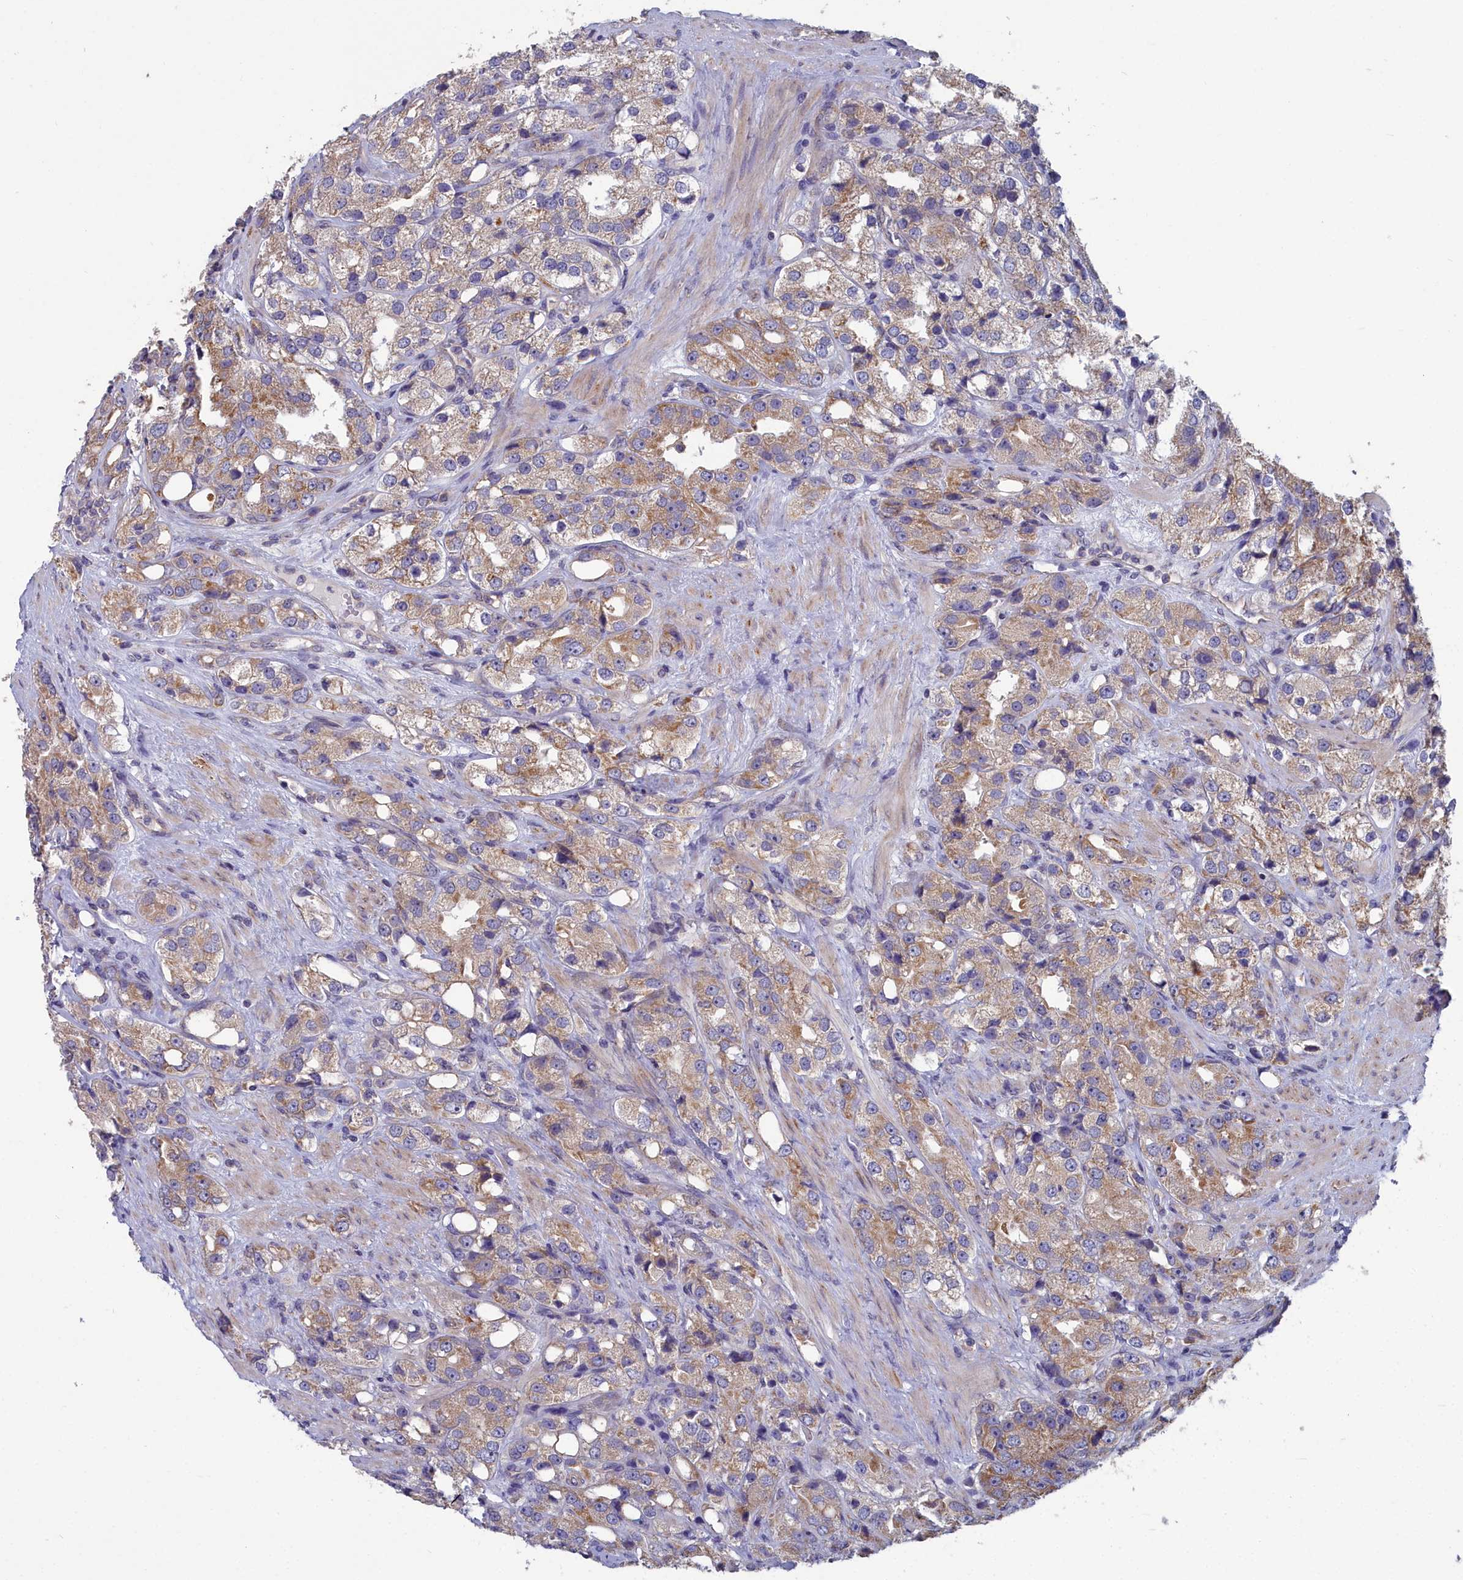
{"staining": {"intensity": "moderate", "quantity": ">75%", "location": "cytoplasmic/membranous"}, "tissue": "prostate cancer", "cell_type": "Tumor cells", "image_type": "cancer", "snomed": [{"axis": "morphology", "description": "Adenocarcinoma, NOS"}, {"axis": "topography", "description": "Prostate"}], "caption": "IHC of prostate adenocarcinoma displays medium levels of moderate cytoplasmic/membranous staining in approximately >75% of tumor cells. (DAB (3,3'-diaminobenzidine) = brown stain, brightfield microscopy at high magnification).", "gene": "COX20", "patient": {"sex": "male", "age": 79}}